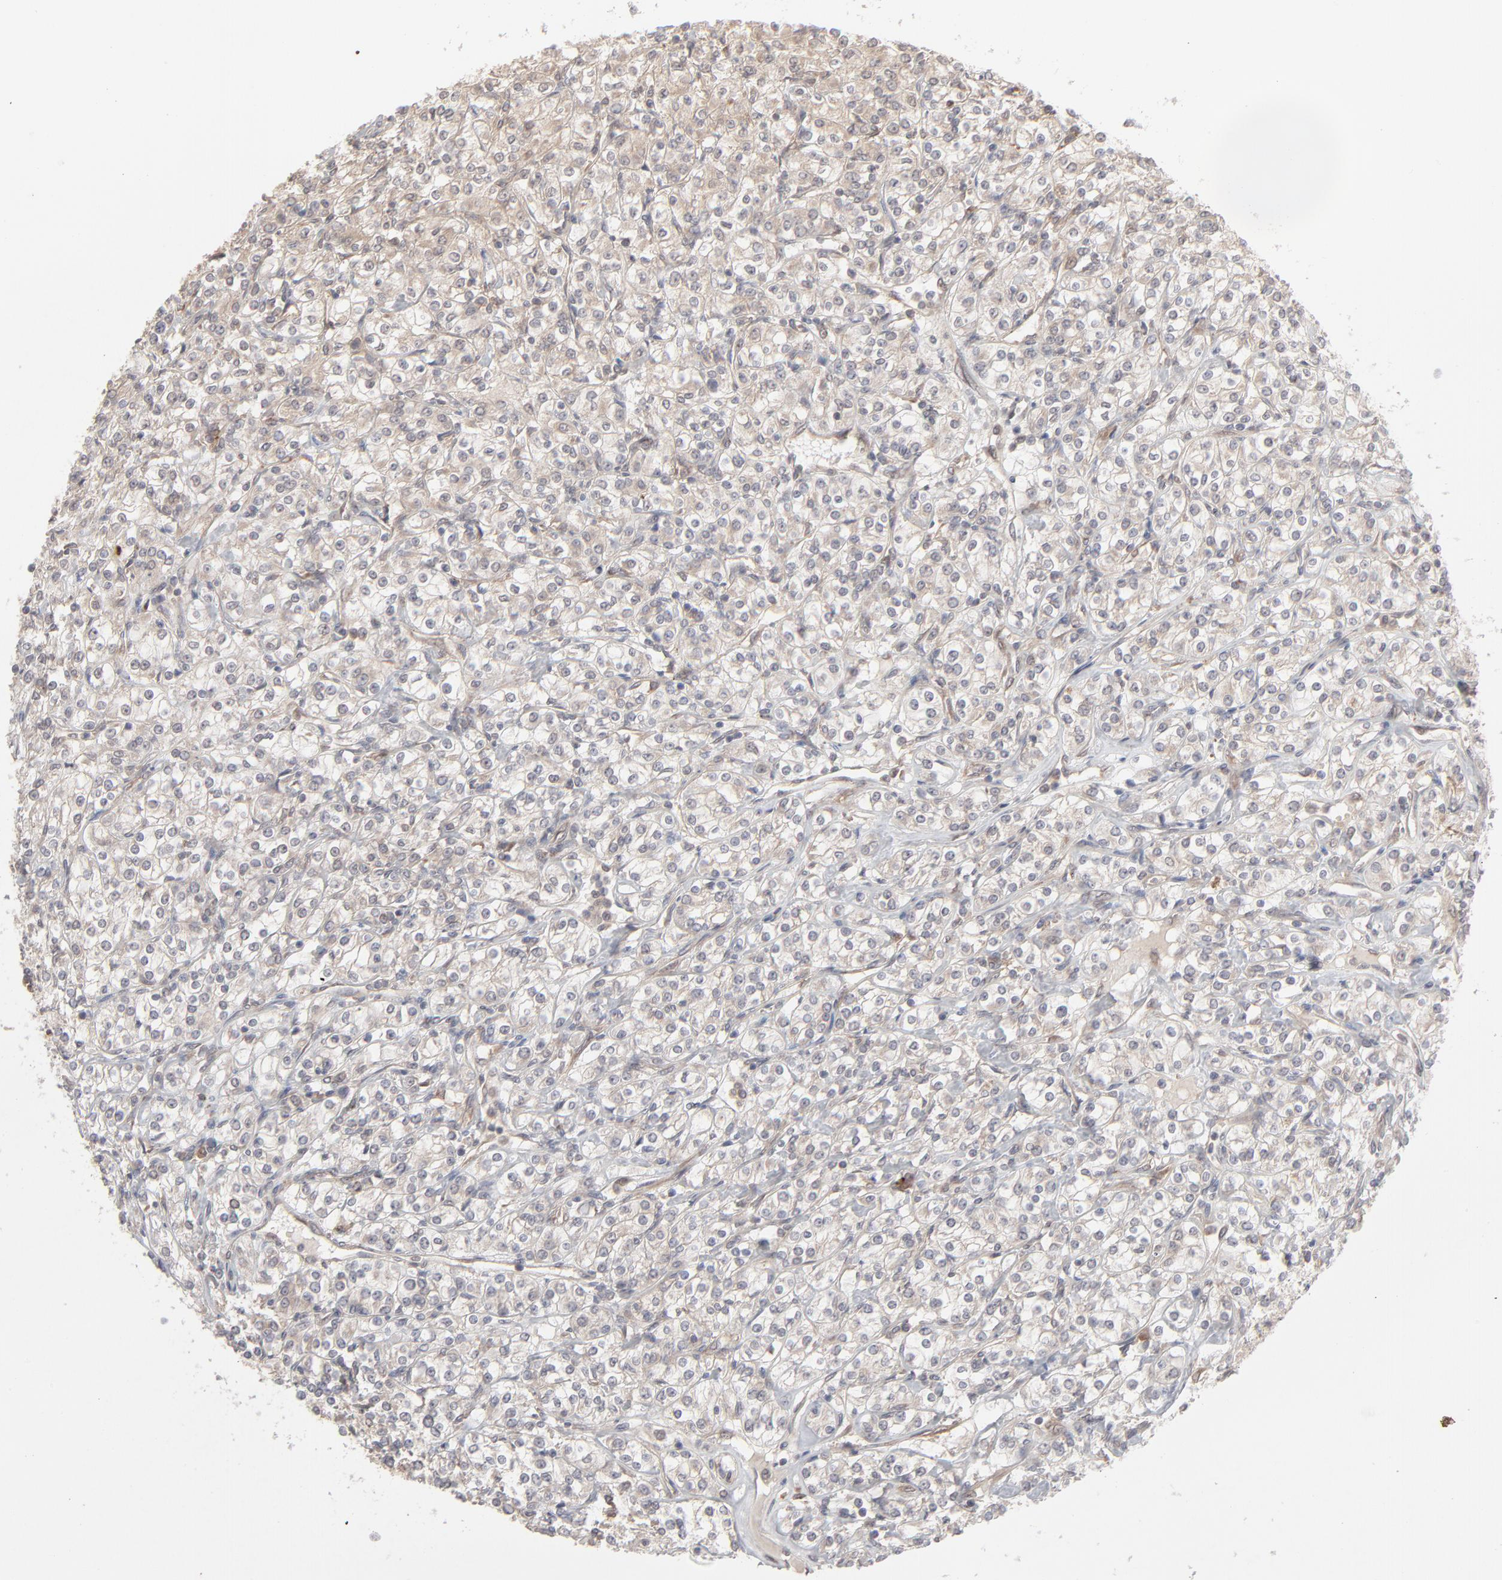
{"staining": {"intensity": "weak", "quantity": ">75%", "location": "cytoplasmic/membranous"}, "tissue": "renal cancer", "cell_type": "Tumor cells", "image_type": "cancer", "snomed": [{"axis": "morphology", "description": "Adenocarcinoma, NOS"}, {"axis": "topography", "description": "Kidney"}], "caption": "A histopathology image showing weak cytoplasmic/membranous staining in about >75% of tumor cells in renal adenocarcinoma, as visualized by brown immunohistochemical staining.", "gene": "SCFD1", "patient": {"sex": "male", "age": 77}}